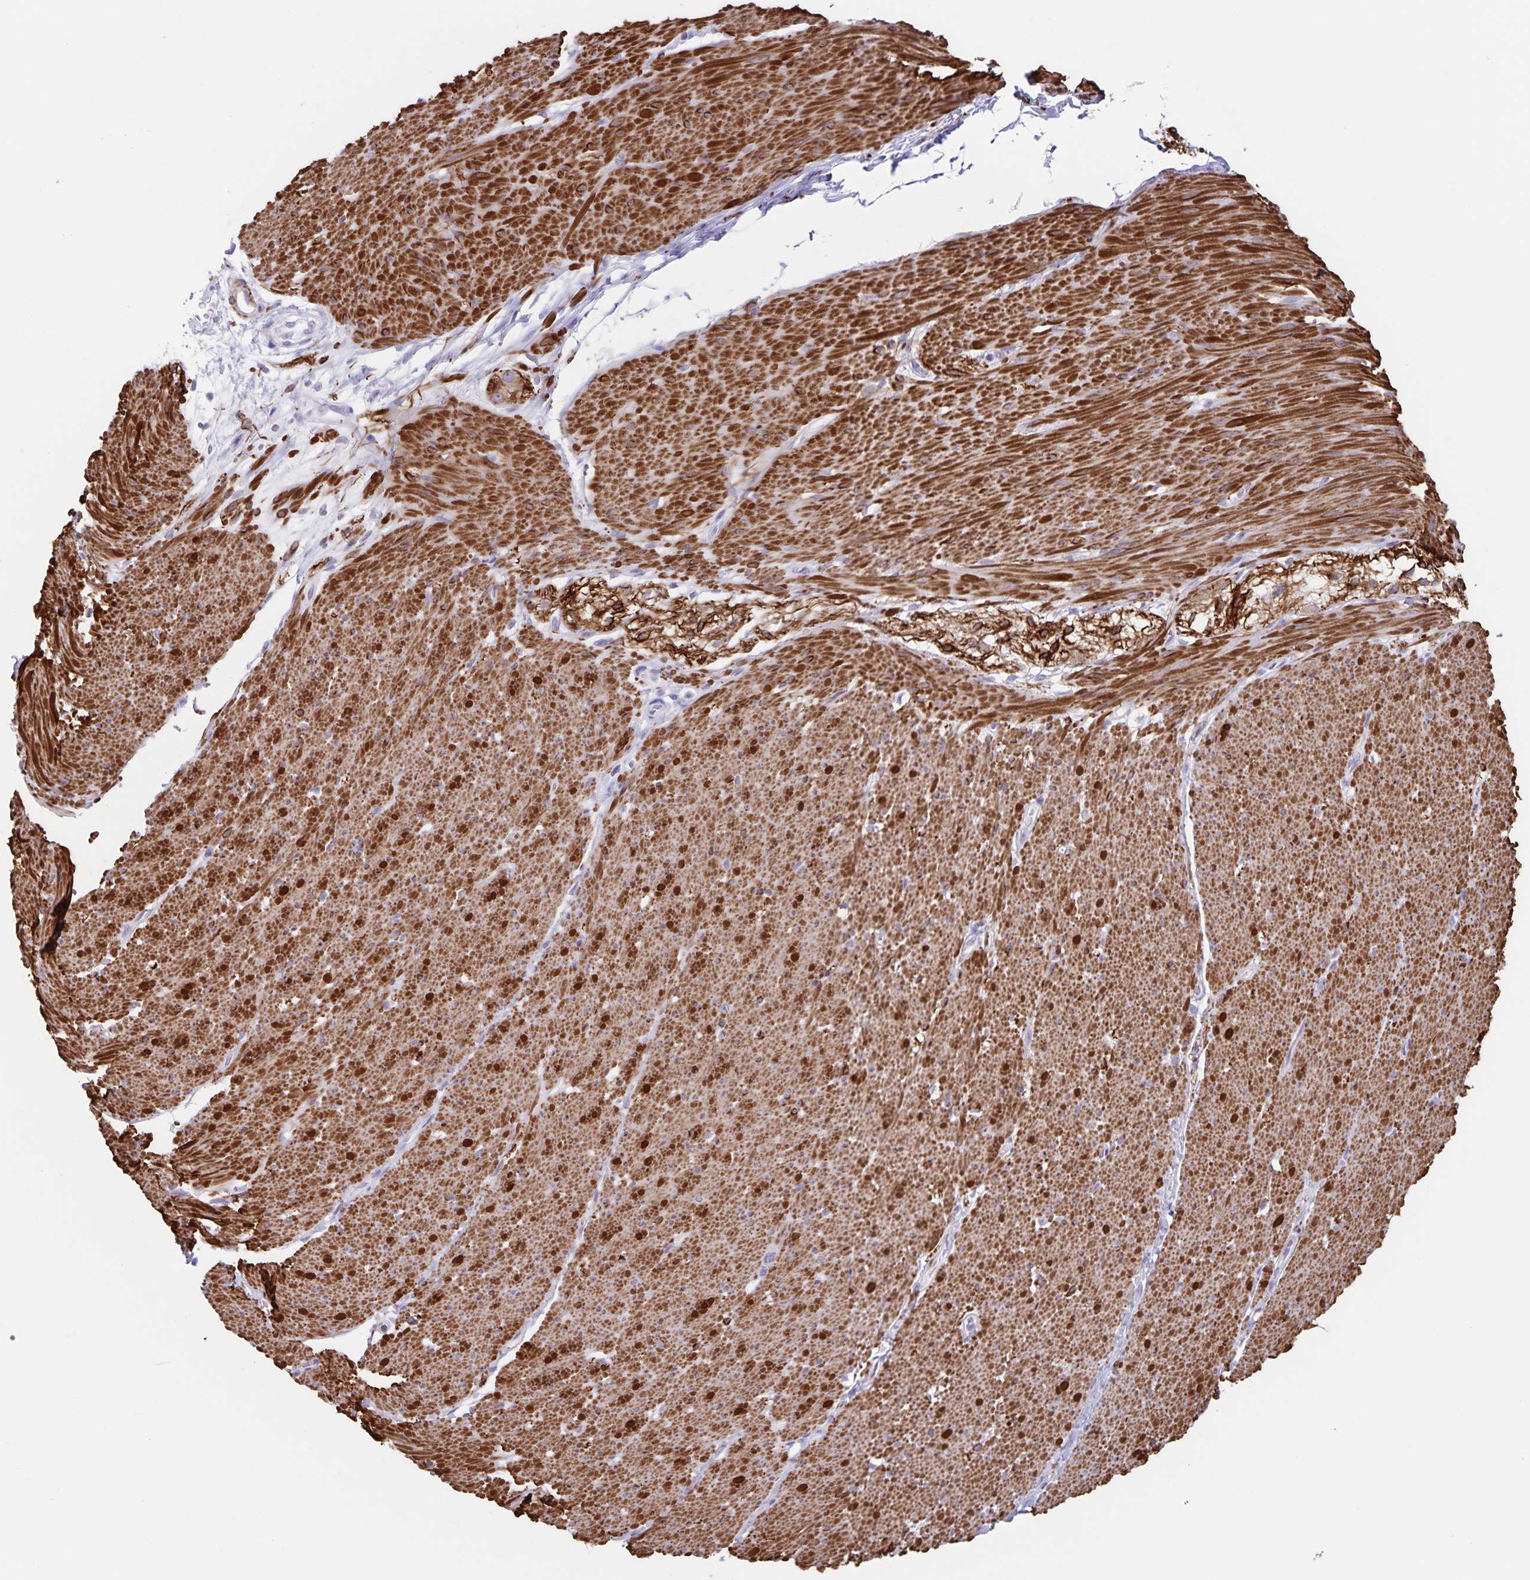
{"staining": {"intensity": "strong", "quantity": "25%-75%", "location": "cytoplasmic/membranous"}, "tissue": "smooth muscle", "cell_type": "Smooth muscle cells", "image_type": "normal", "snomed": [{"axis": "morphology", "description": "Normal tissue, NOS"}, {"axis": "topography", "description": "Smooth muscle"}, {"axis": "topography", "description": "Rectum"}], "caption": "Smooth muscle stained with DAB IHC displays high levels of strong cytoplasmic/membranous expression in about 25%-75% of smooth muscle cells.", "gene": "SYNM", "patient": {"sex": "male", "age": 53}}